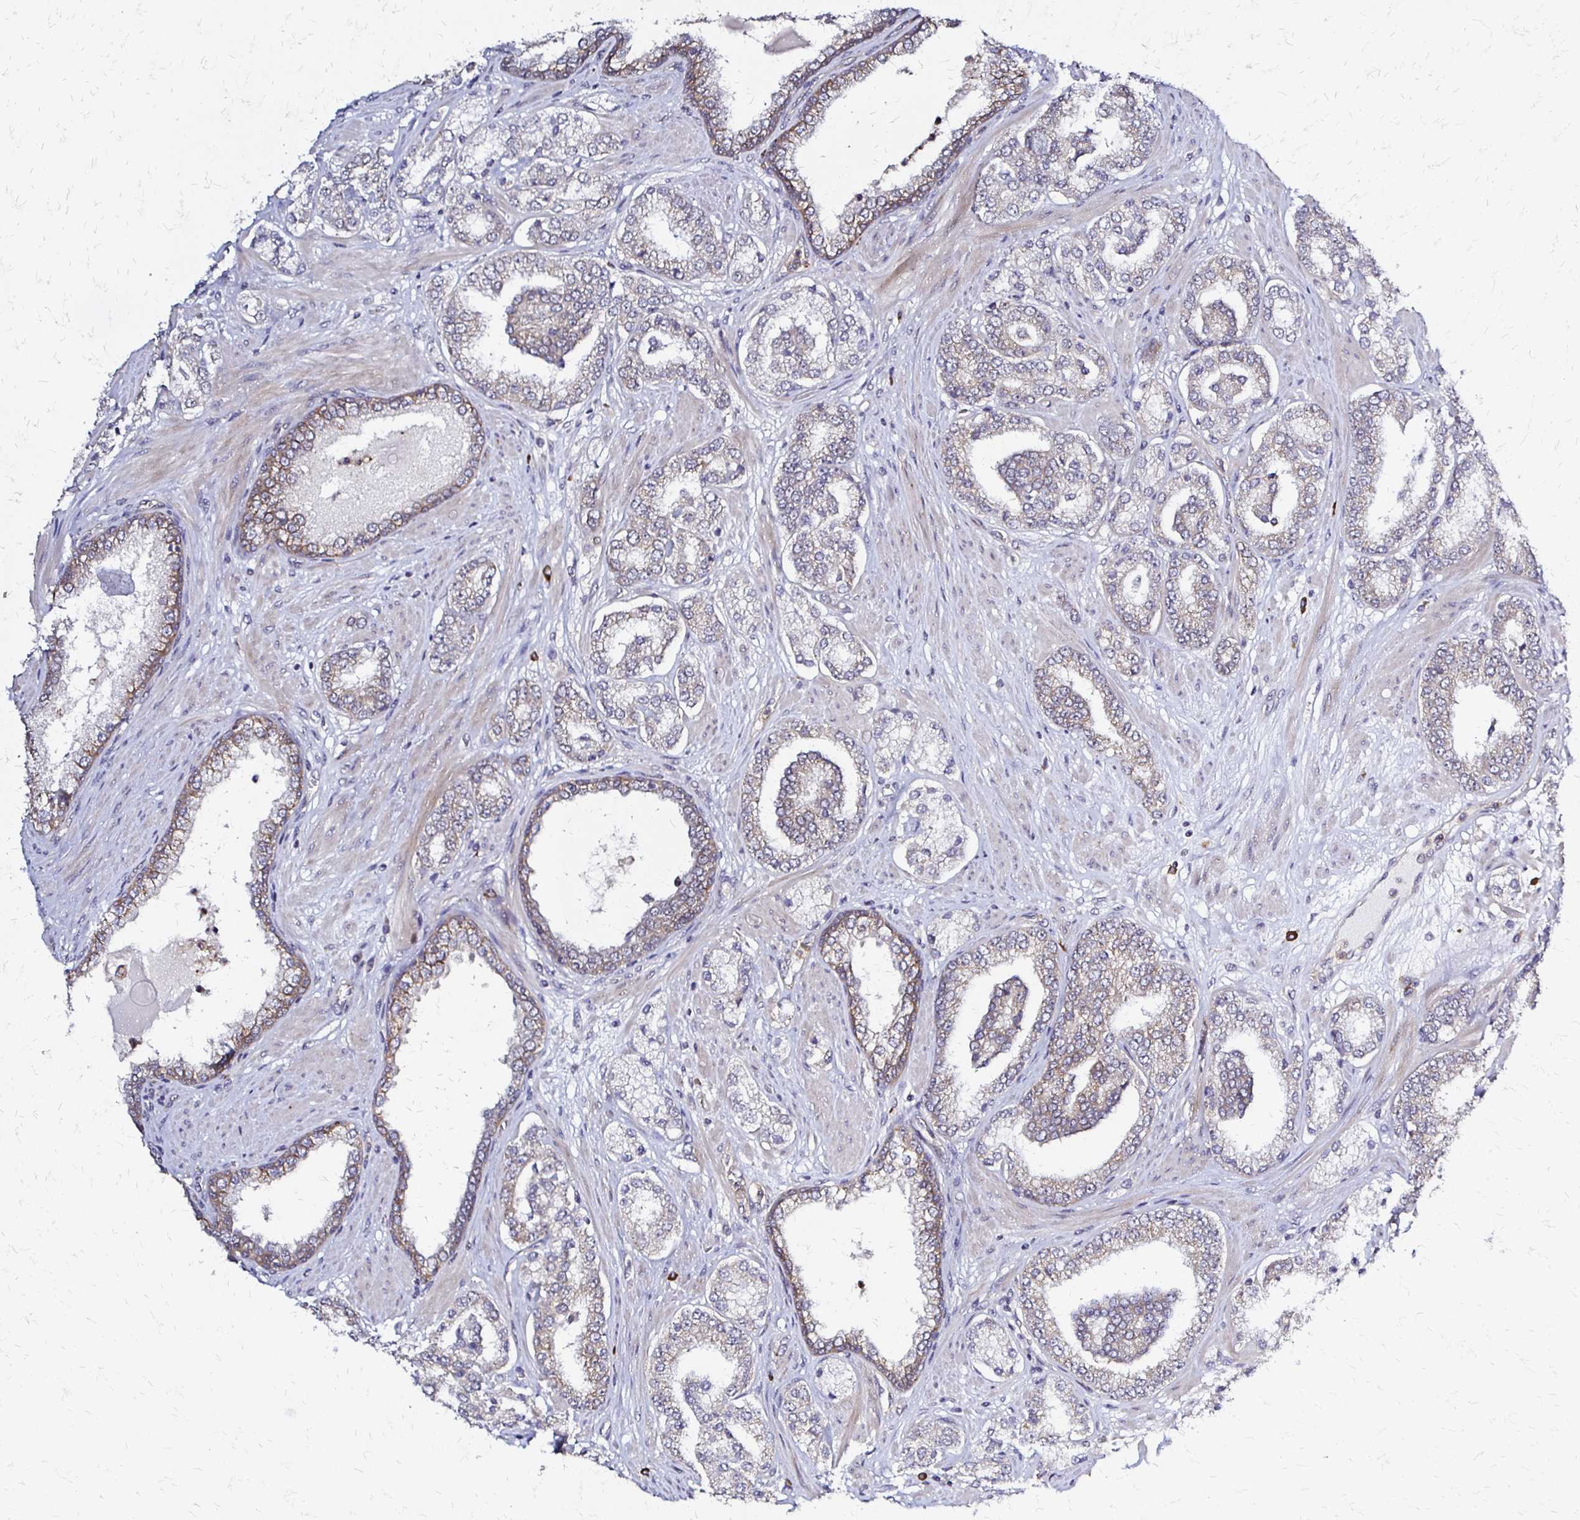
{"staining": {"intensity": "moderate", "quantity": "25%-75%", "location": "cytoplasmic/membranous"}, "tissue": "prostate cancer", "cell_type": "Tumor cells", "image_type": "cancer", "snomed": [{"axis": "morphology", "description": "Adenocarcinoma, High grade"}, {"axis": "topography", "description": "Prostate"}], "caption": "Protein expression by immunohistochemistry (IHC) shows moderate cytoplasmic/membranous staining in about 25%-75% of tumor cells in prostate cancer.", "gene": "SLC9A9", "patient": {"sex": "male", "age": 62}}